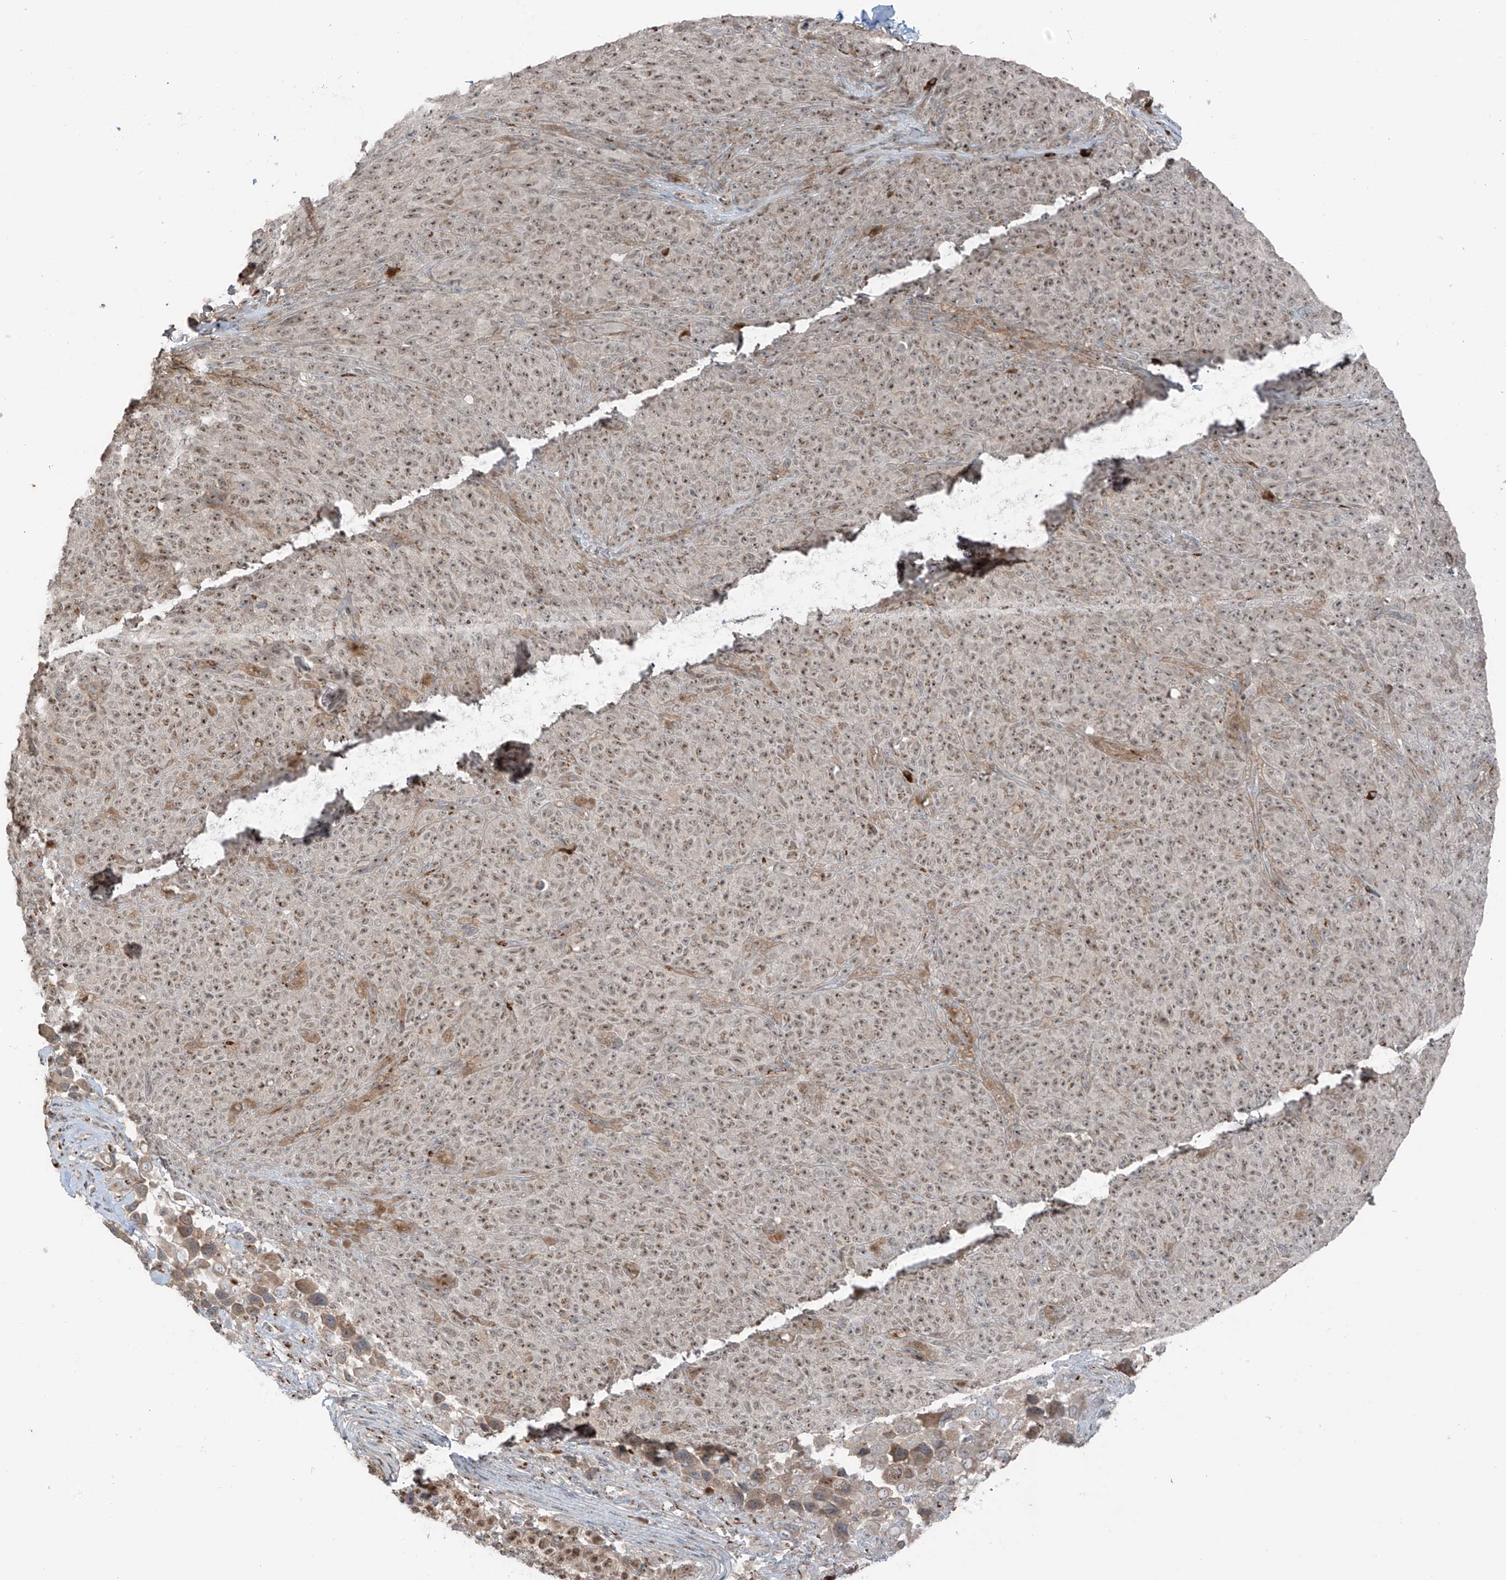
{"staining": {"intensity": "weak", "quantity": ">75%", "location": "nuclear"}, "tissue": "melanoma", "cell_type": "Tumor cells", "image_type": "cancer", "snomed": [{"axis": "morphology", "description": "Malignant melanoma, NOS"}, {"axis": "topography", "description": "Skin"}], "caption": "Malignant melanoma stained for a protein (brown) reveals weak nuclear positive expression in about >75% of tumor cells.", "gene": "ERLEC1", "patient": {"sex": "female", "age": 82}}